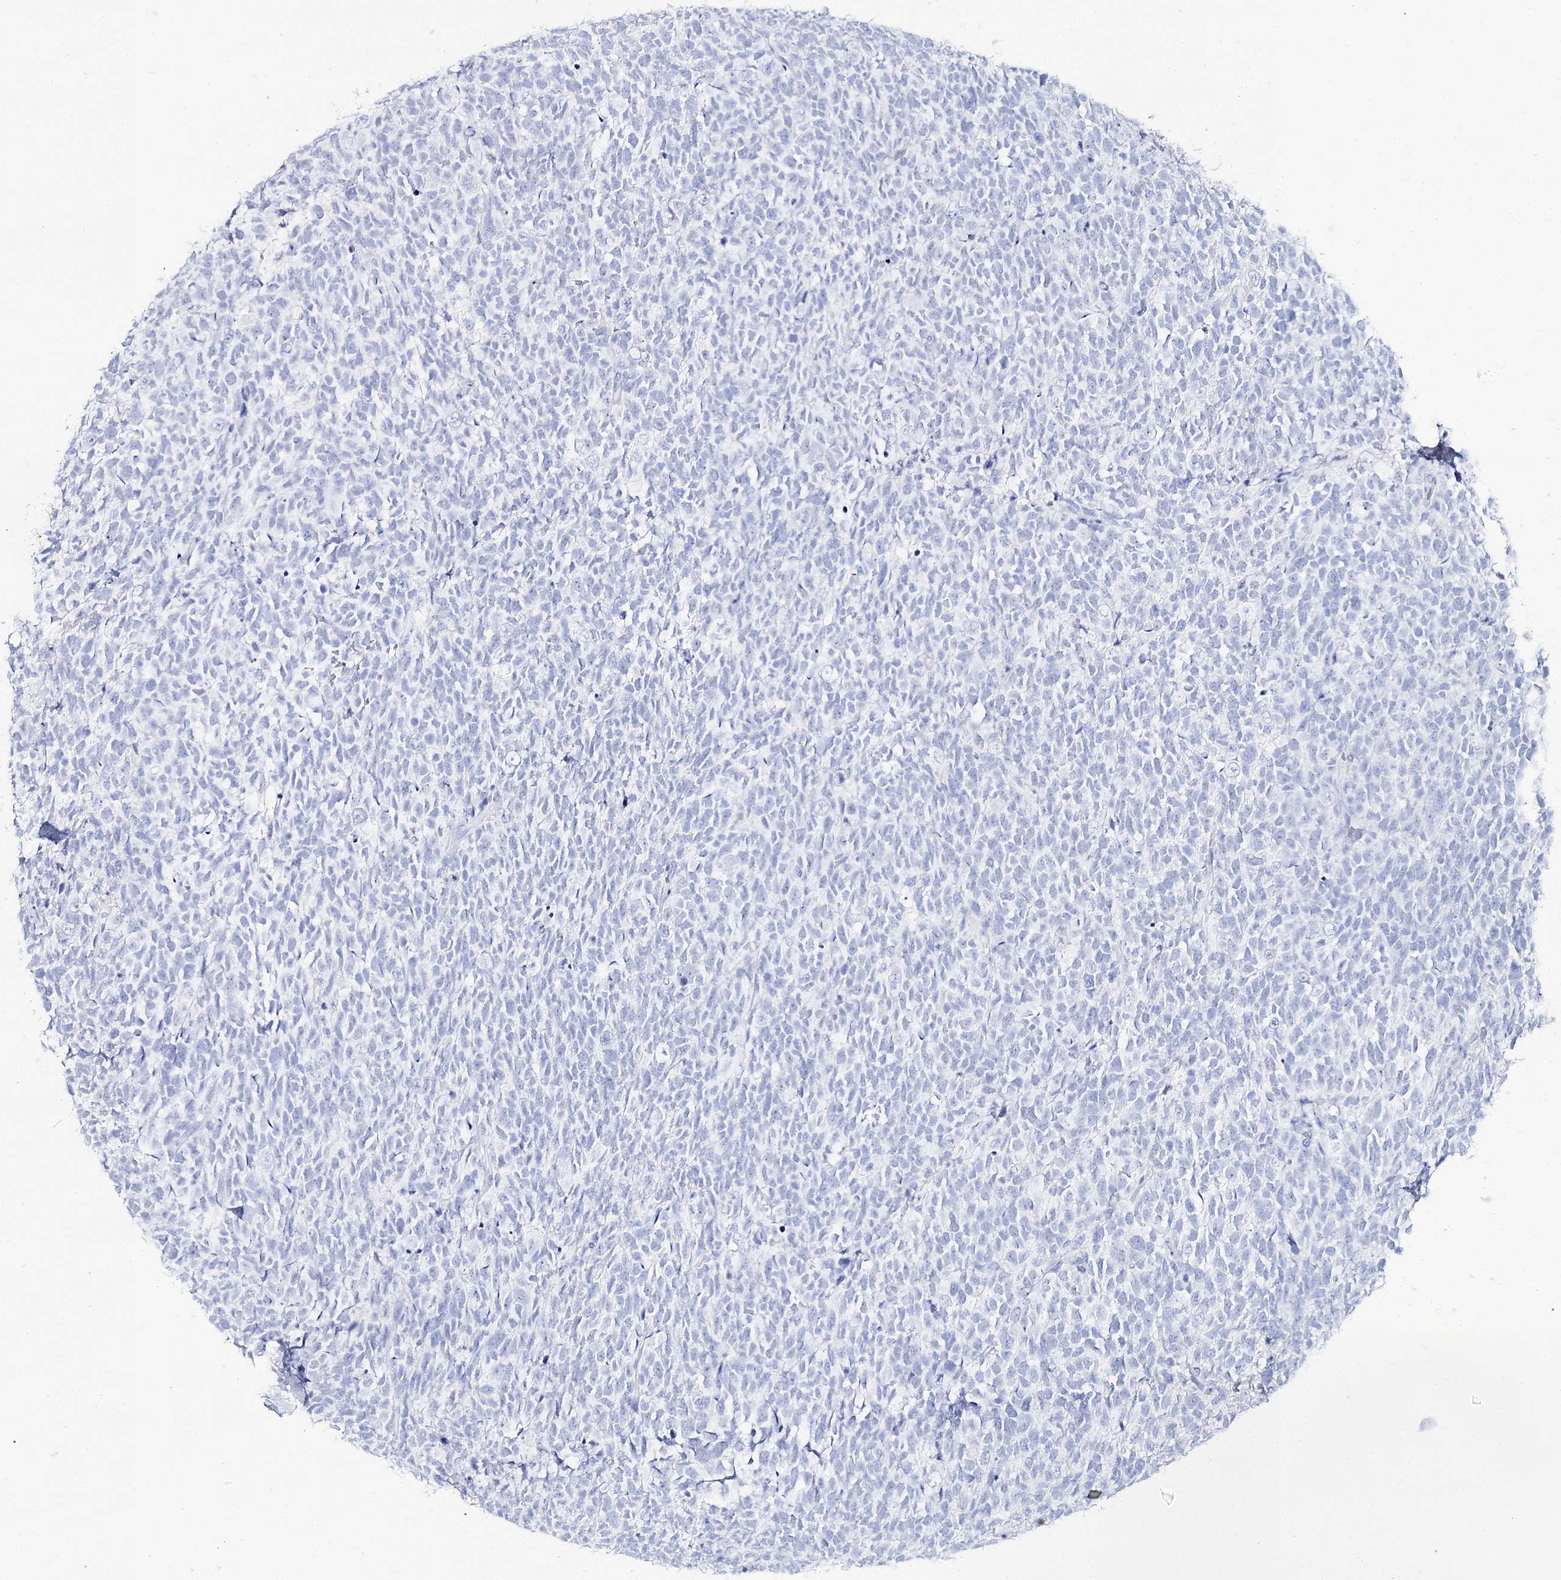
{"staining": {"intensity": "negative", "quantity": "none", "location": "none"}, "tissue": "urothelial cancer", "cell_type": "Tumor cells", "image_type": "cancer", "snomed": [{"axis": "morphology", "description": "Urothelial carcinoma, High grade"}, {"axis": "topography", "description": "Urinary bladder"}], "caption": "Tumor cells show no significant expression in high-grade urothelial carcinoma. The staining is performed using DAB brown chromogen with nuclei counter-stained in using hematoxylin.", "gene": "SLC3A1", "patient": {"sex": "female", "age": 82}}